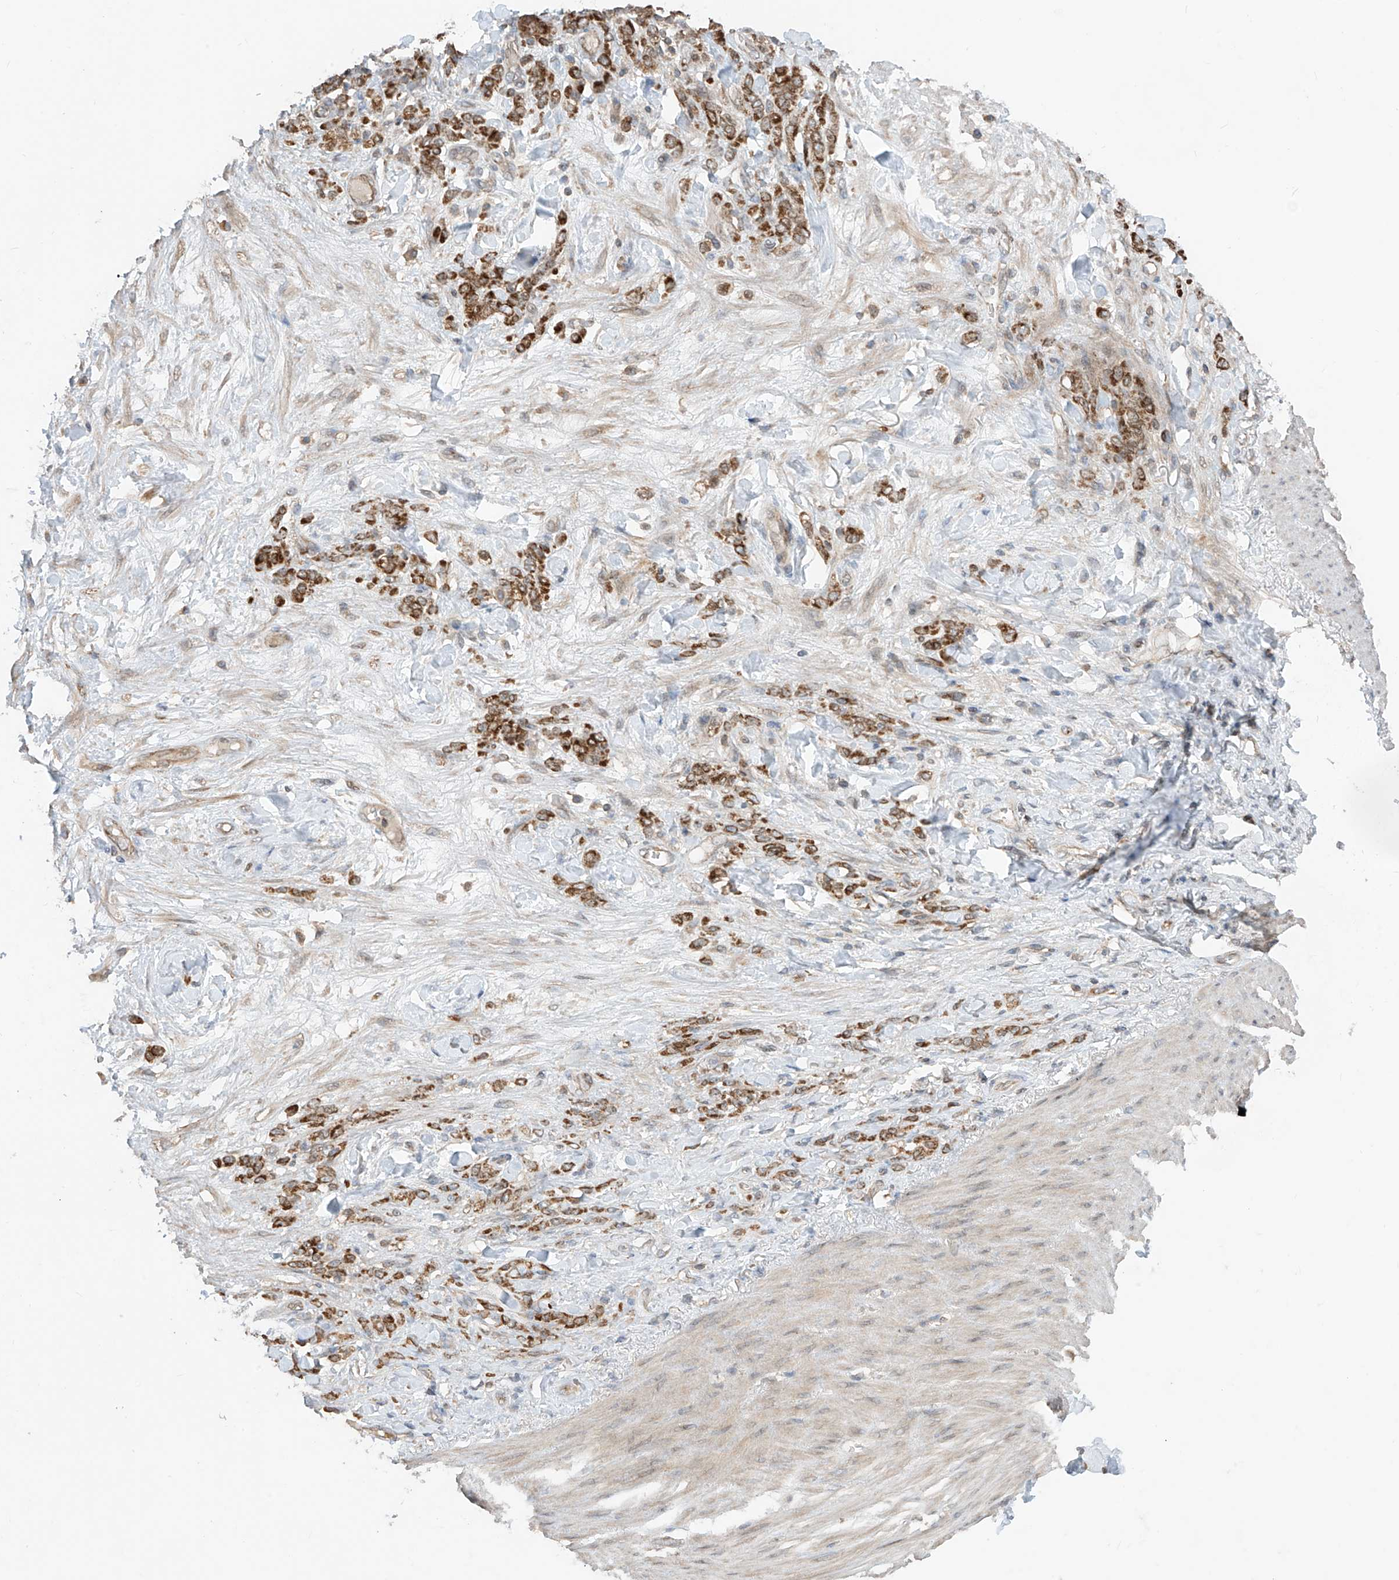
{"staining": {"intensity": "moderate", "quantity": ">75%", "location": "cytoplasmic/membranous,nuclear"}, "tissue": "stomach cancer", "cell_type": "Tumor cells", "image_type": "cancer", "snomed": [{"axis": "morphology", "description": "Normal tissue, NOS"}, {"axis": "morphology", "description": "Adenocarcinoma, NOS"}, {"axis": "topography", "description": "Stomach"}], "caption": "A histopathology image of stomach cancer stained for a protein exhibits moderate cytoplasmic/membranous and nuclear brown staining in tumor cells. (brown staining indicates protein expression, while blue staining denotes nuclei).", "gene": "AHCTF1", "patient": {"sex": "male", "age": 82}}